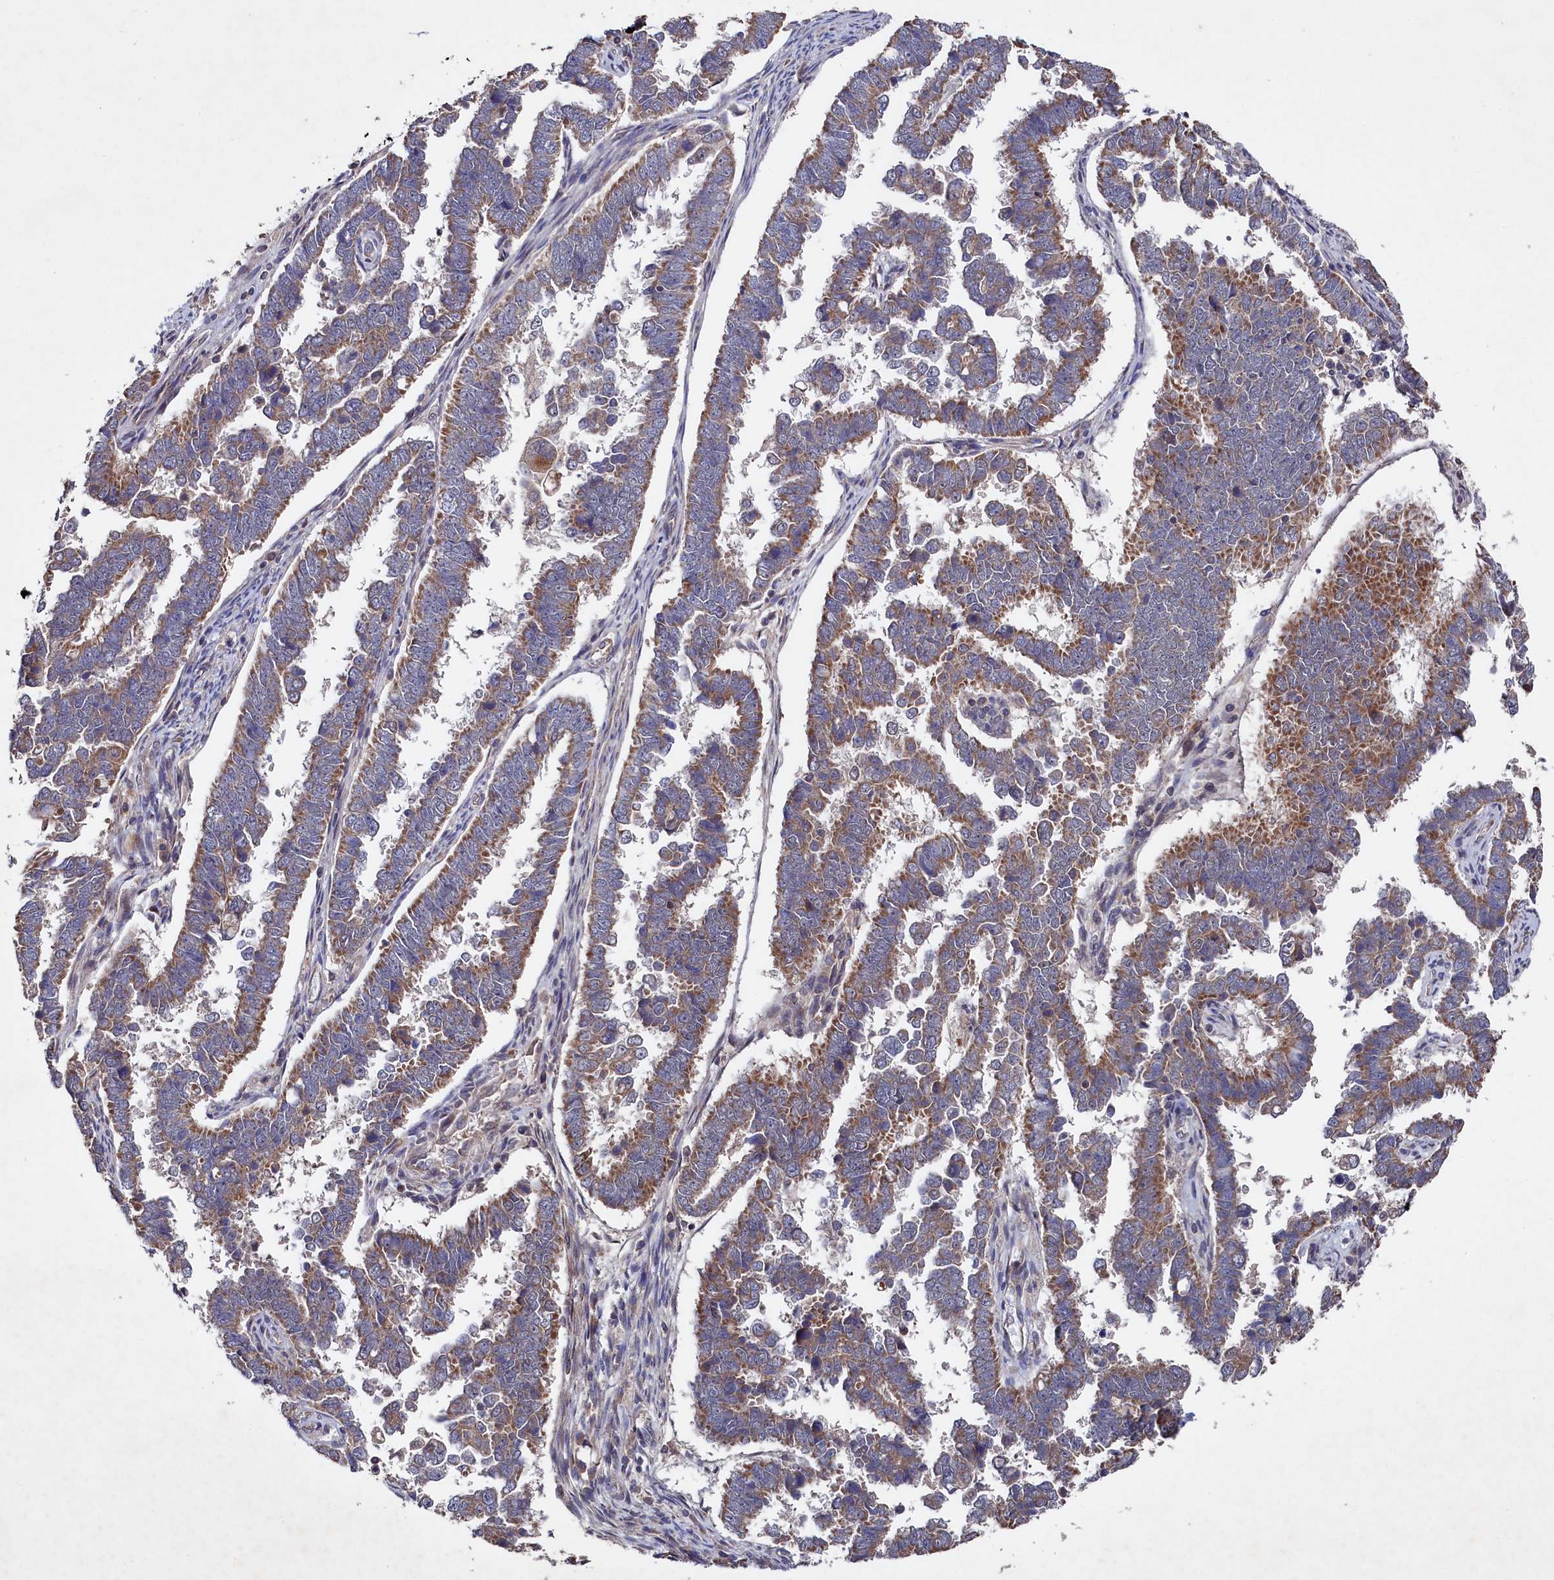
{"staining": {"intensity": "moderate", "quantity": ">75%", "location": "cytoplasmic/membranous"}, "tissue": "endometrial cancer", "cell_type": "Tumor cells", "image_type": "cancer", "snomed": [{"axis": "morphology", "description": "Adenocarcinoma, NOS"}, {"axis": "topography", "description": "Endometrium"}], "caption": "DAB immunohistochemical staining of endometrial adenocarcinoma displays moderate cytoplasmic/membranous protein positivity in about >75% of tumor cells. (DAB (3,3'-diaminobenzidine) IHC with brightfield microscopy, high magnification).", "gene": "SUPV3L1", "patient": {"sex": "female", "age": 75}}